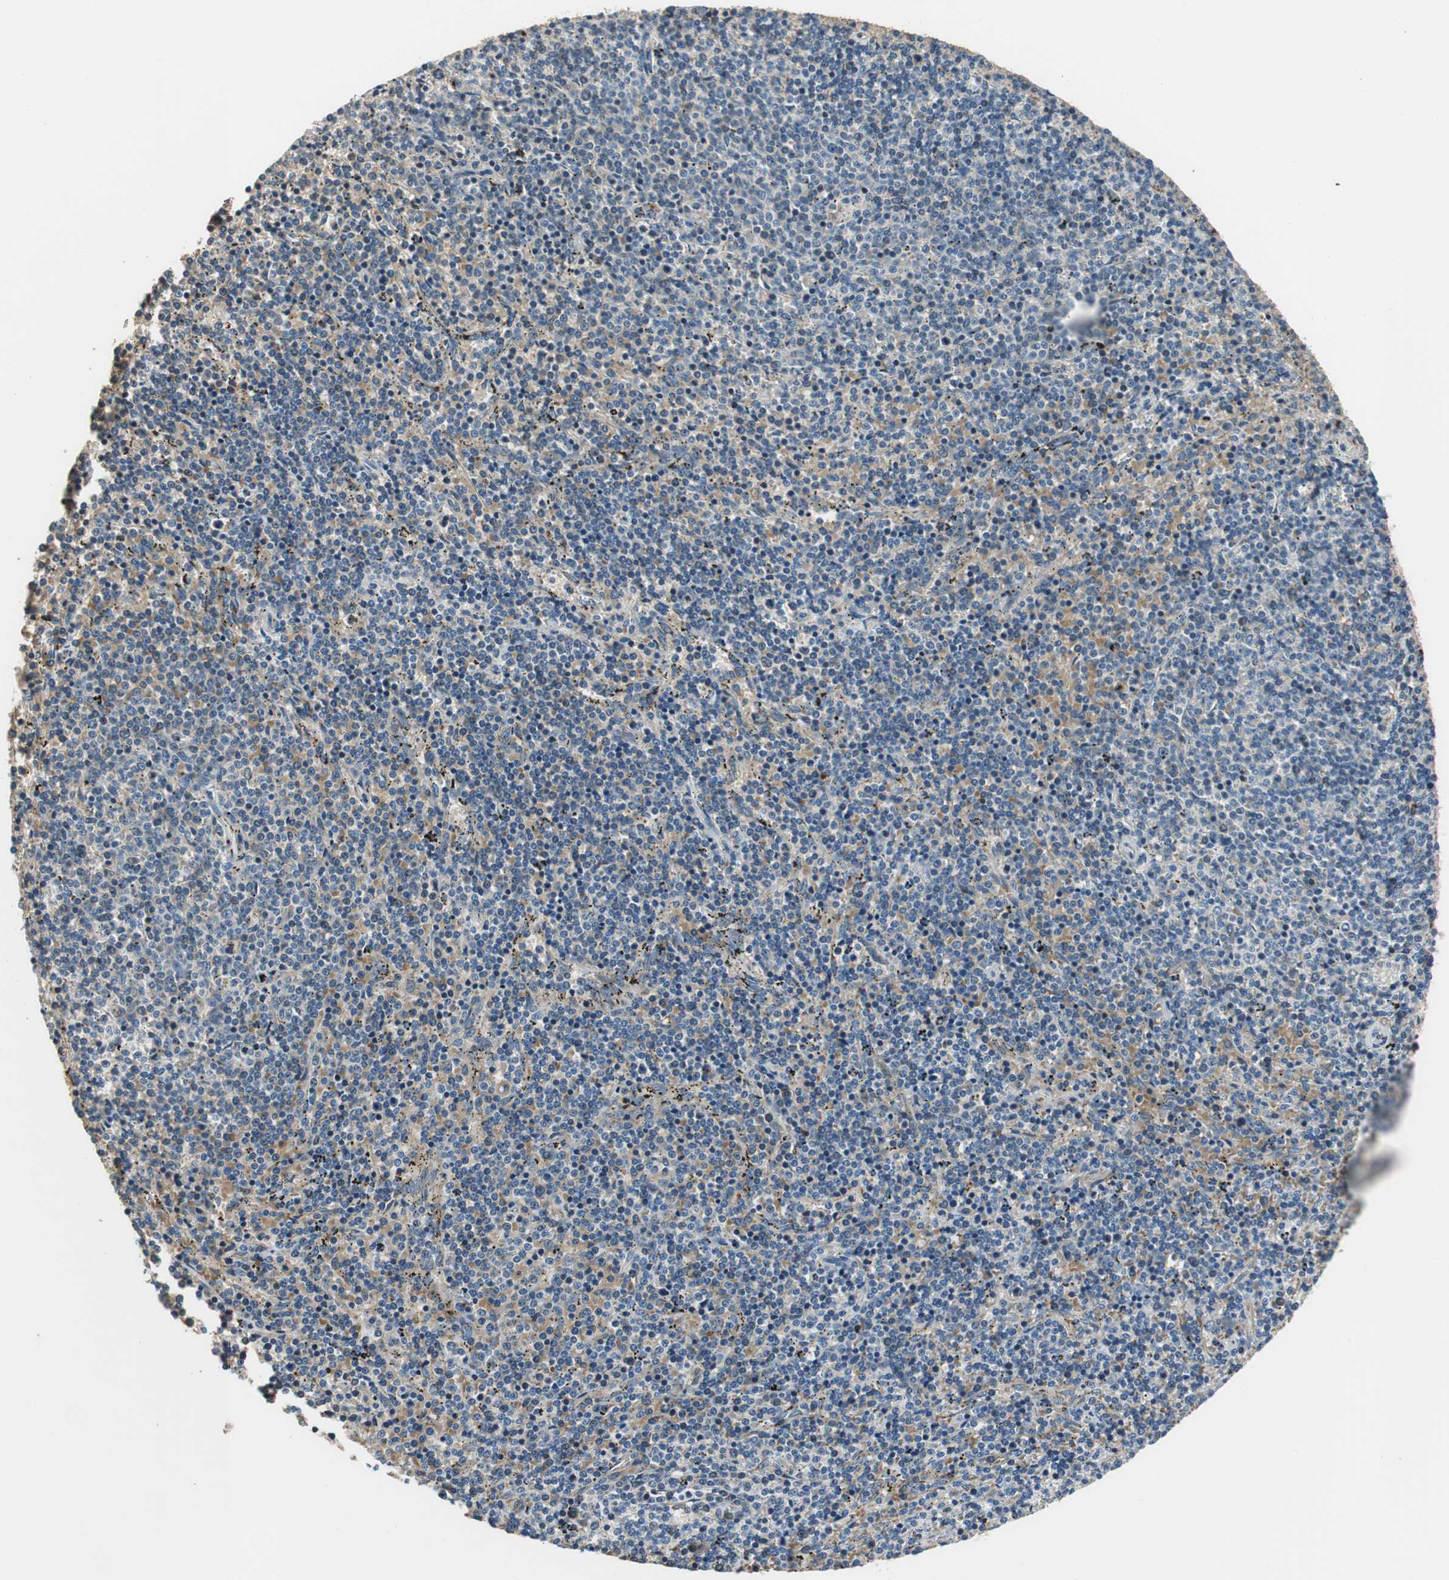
{"staining": {"intensity": "negative", "quantity": "none", "location": "none"}, "tissue": "lymphoma", "cell_type": "Tumor cells", "image_type": "cancer", "snomed": [{"axis": "morphology", "description": "Malignant lymphoma, non-Hodgkin's type, Low grade"}, {"axis": "topography", "description": "Spleen"}], "caption": "IHC of human lymphoma reveals no staining in tumor cells.", "gene": "NIT1", "patient": {"sex": "female", "age": 50}}